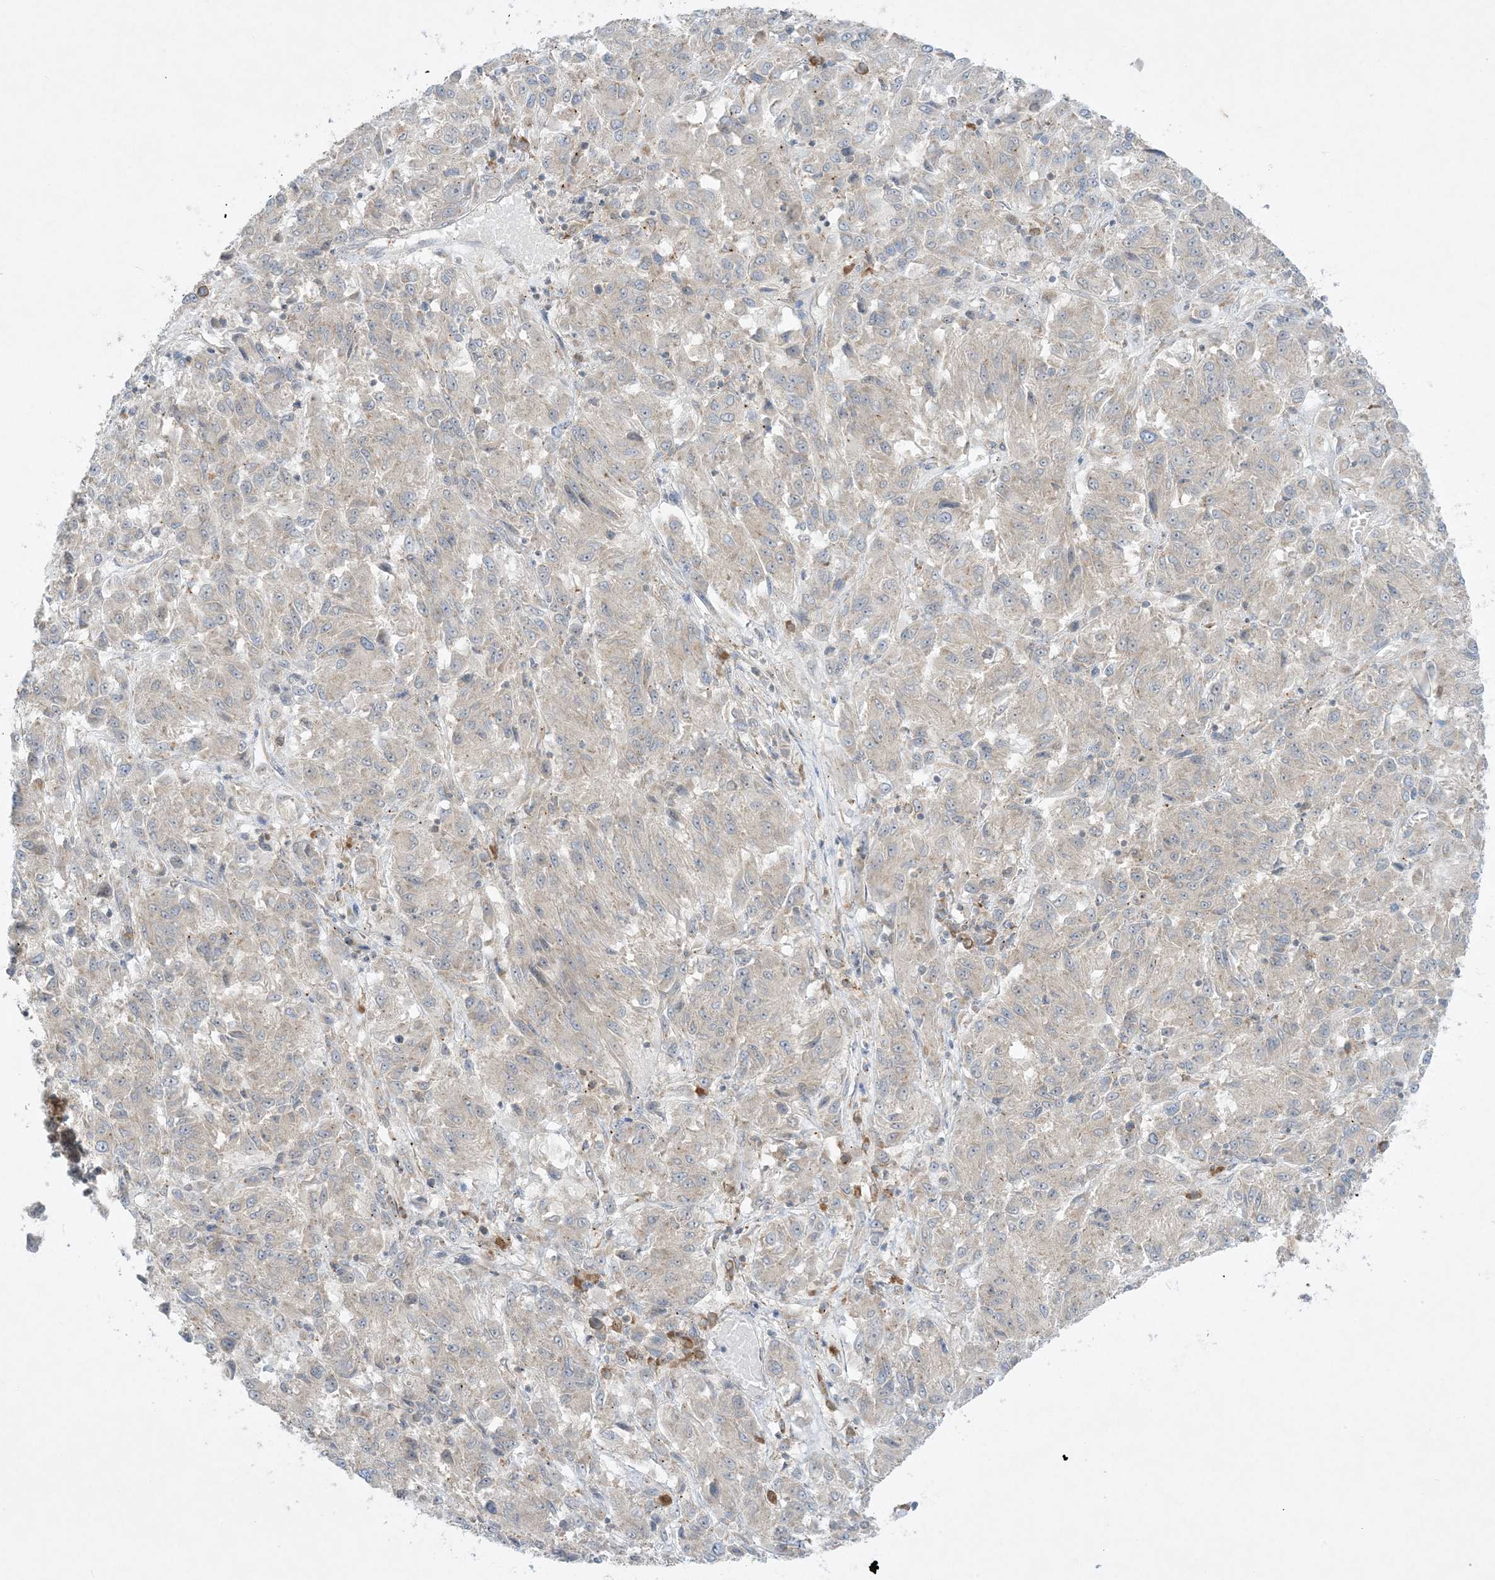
{"staining": {"intensity": "negative", "quantity": "none", "location": "none"}, "tissue": "melanoma", "cell_type": "Tumor cells", "image_type": "cancer", "snomed": [{"axis": "morphology", "description": "Malignant melanoma, Metastatic site"}, {"axis": "topography", "description": "Lung"}], "caption": "This is an immunohistochemistry image of human malignant melanoma (metastatic site). There is no staining in tumor cells.", "gene": "RPP40", "patient": {"sex": "male", "age": 64}}